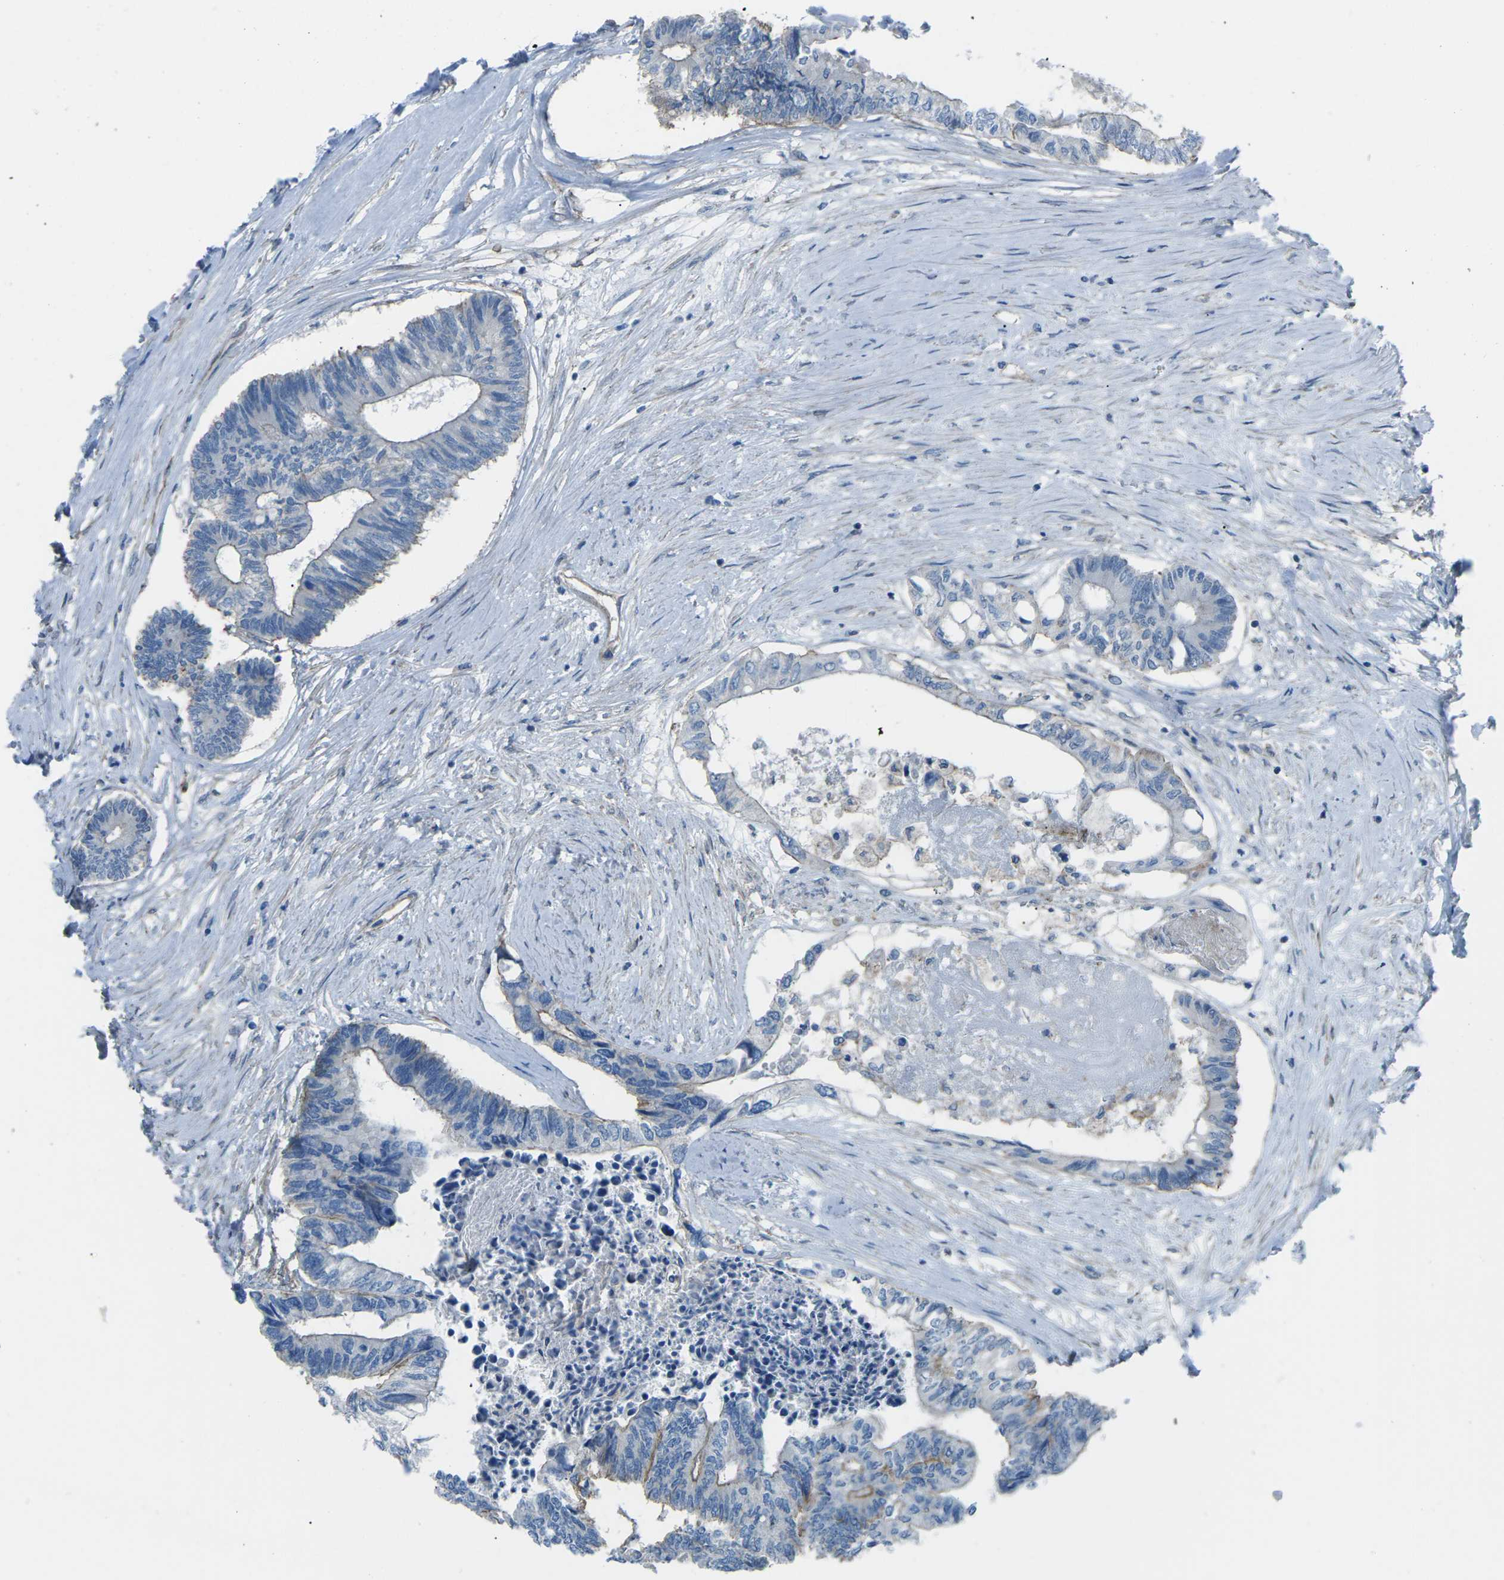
{"staining": {"intensity": "negative", "quantity": "none", "location": "none"}, "tissue": "colorectal cancer", "cell_type": "Tumor cells", "image_type": "cancer", "snomed": [{"axis": "morphology", "description": "Adenocarcinoma, NOS"}, {"axis": "topography", "description": "Rectum"}], "caption": "Protein analysis of colorectal cancer (adenocarcinoma) shows no significant staining in tumor cells.", "gene": "UTRN", "patient": {"sex": "male", "age": 63}}